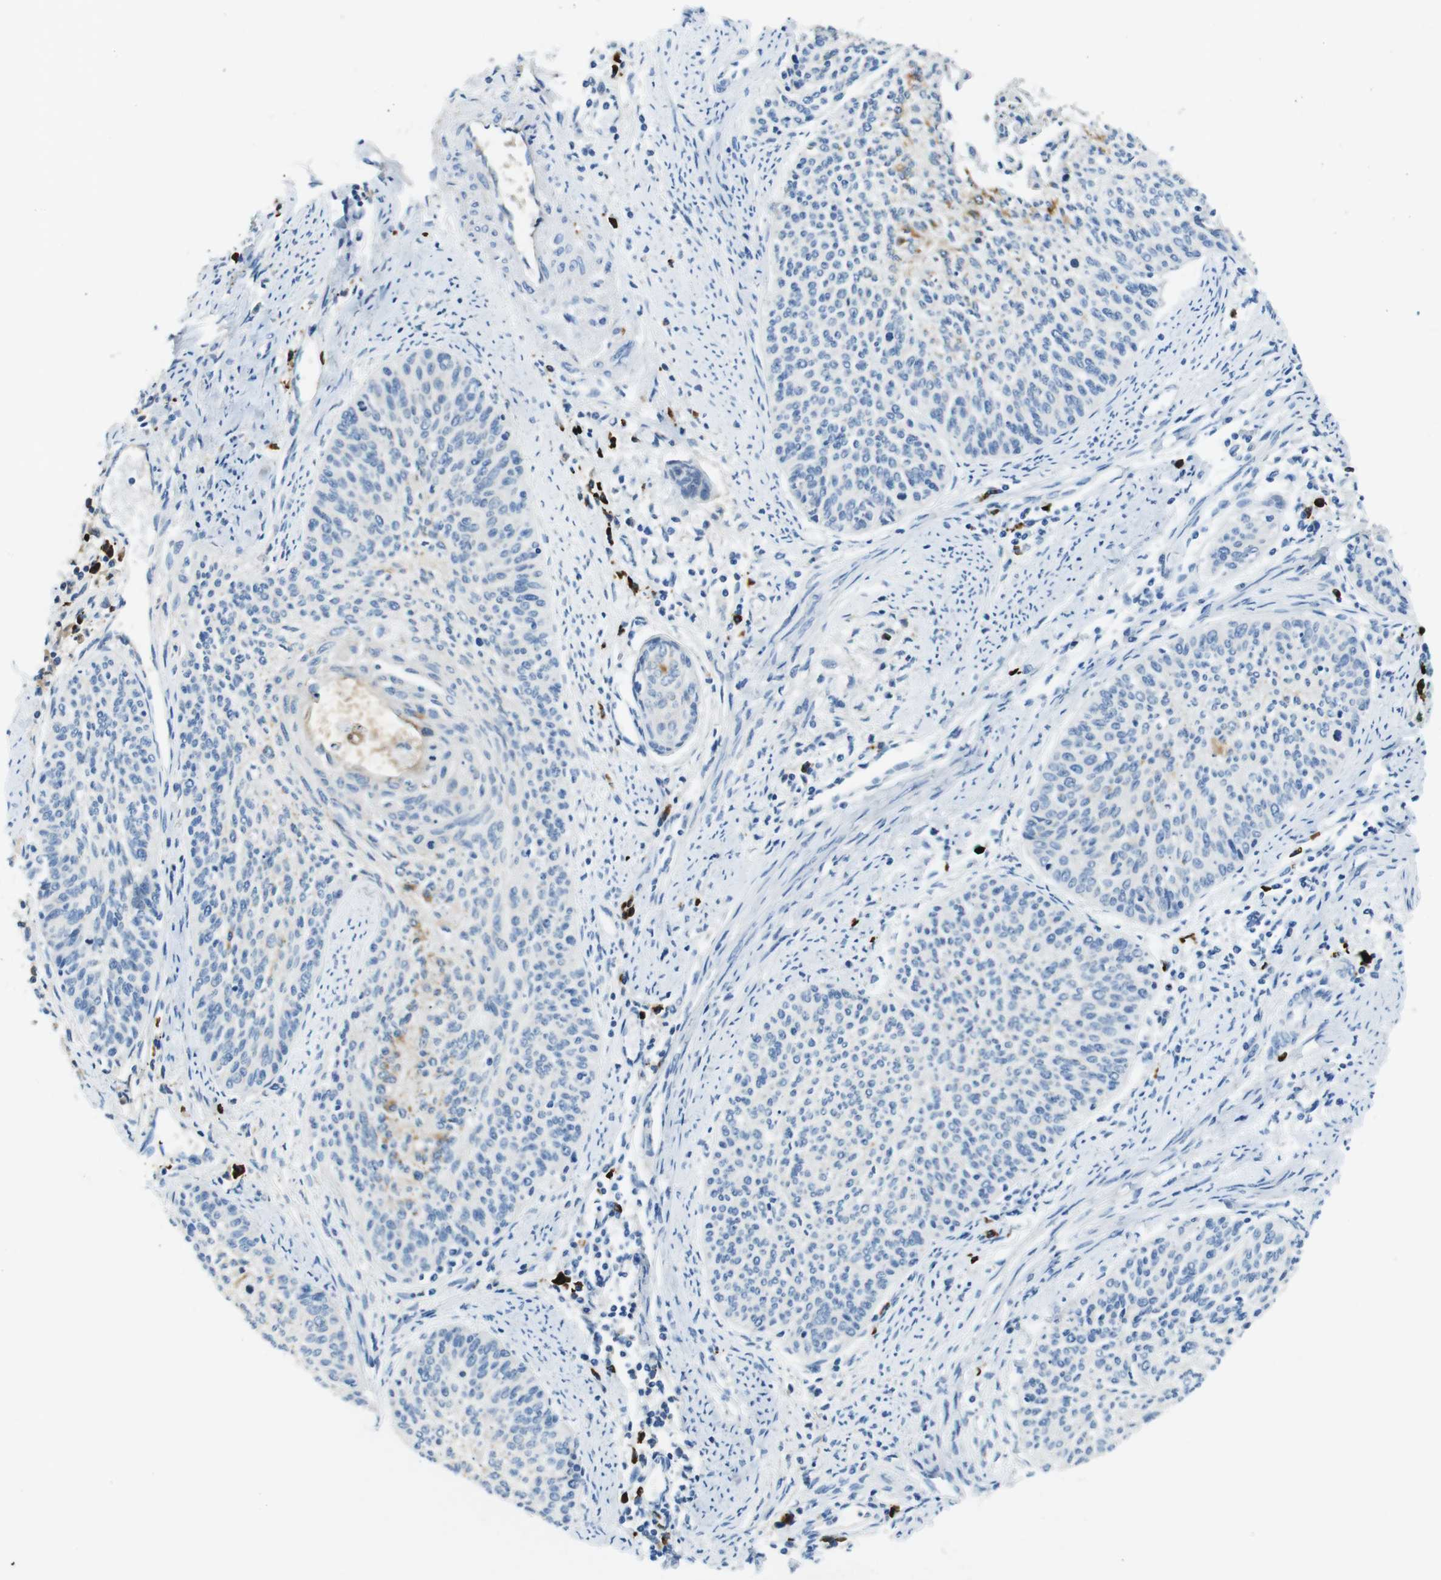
{"staining": {"intensity": "negative", "quantity": "none", "location": "none"}, "tissue": "cervical cancer", "cell_type": "Tumor cells", "image_type": "cancer", "snomed": [{"axis": "morphology", "description": "Squamous cell carcinoma, NOS"}, {"axis": "topography", "description": "Cervix"}], "caption": "A high-resolution photomicrograph shows immunohistochemistry (IHC) staining of squamous cell carcinoma (cervical), which displays no significant positivity in tumor cells.", "gene": "SLC35A3", "patient": {"sex": "female", "age": 55}}